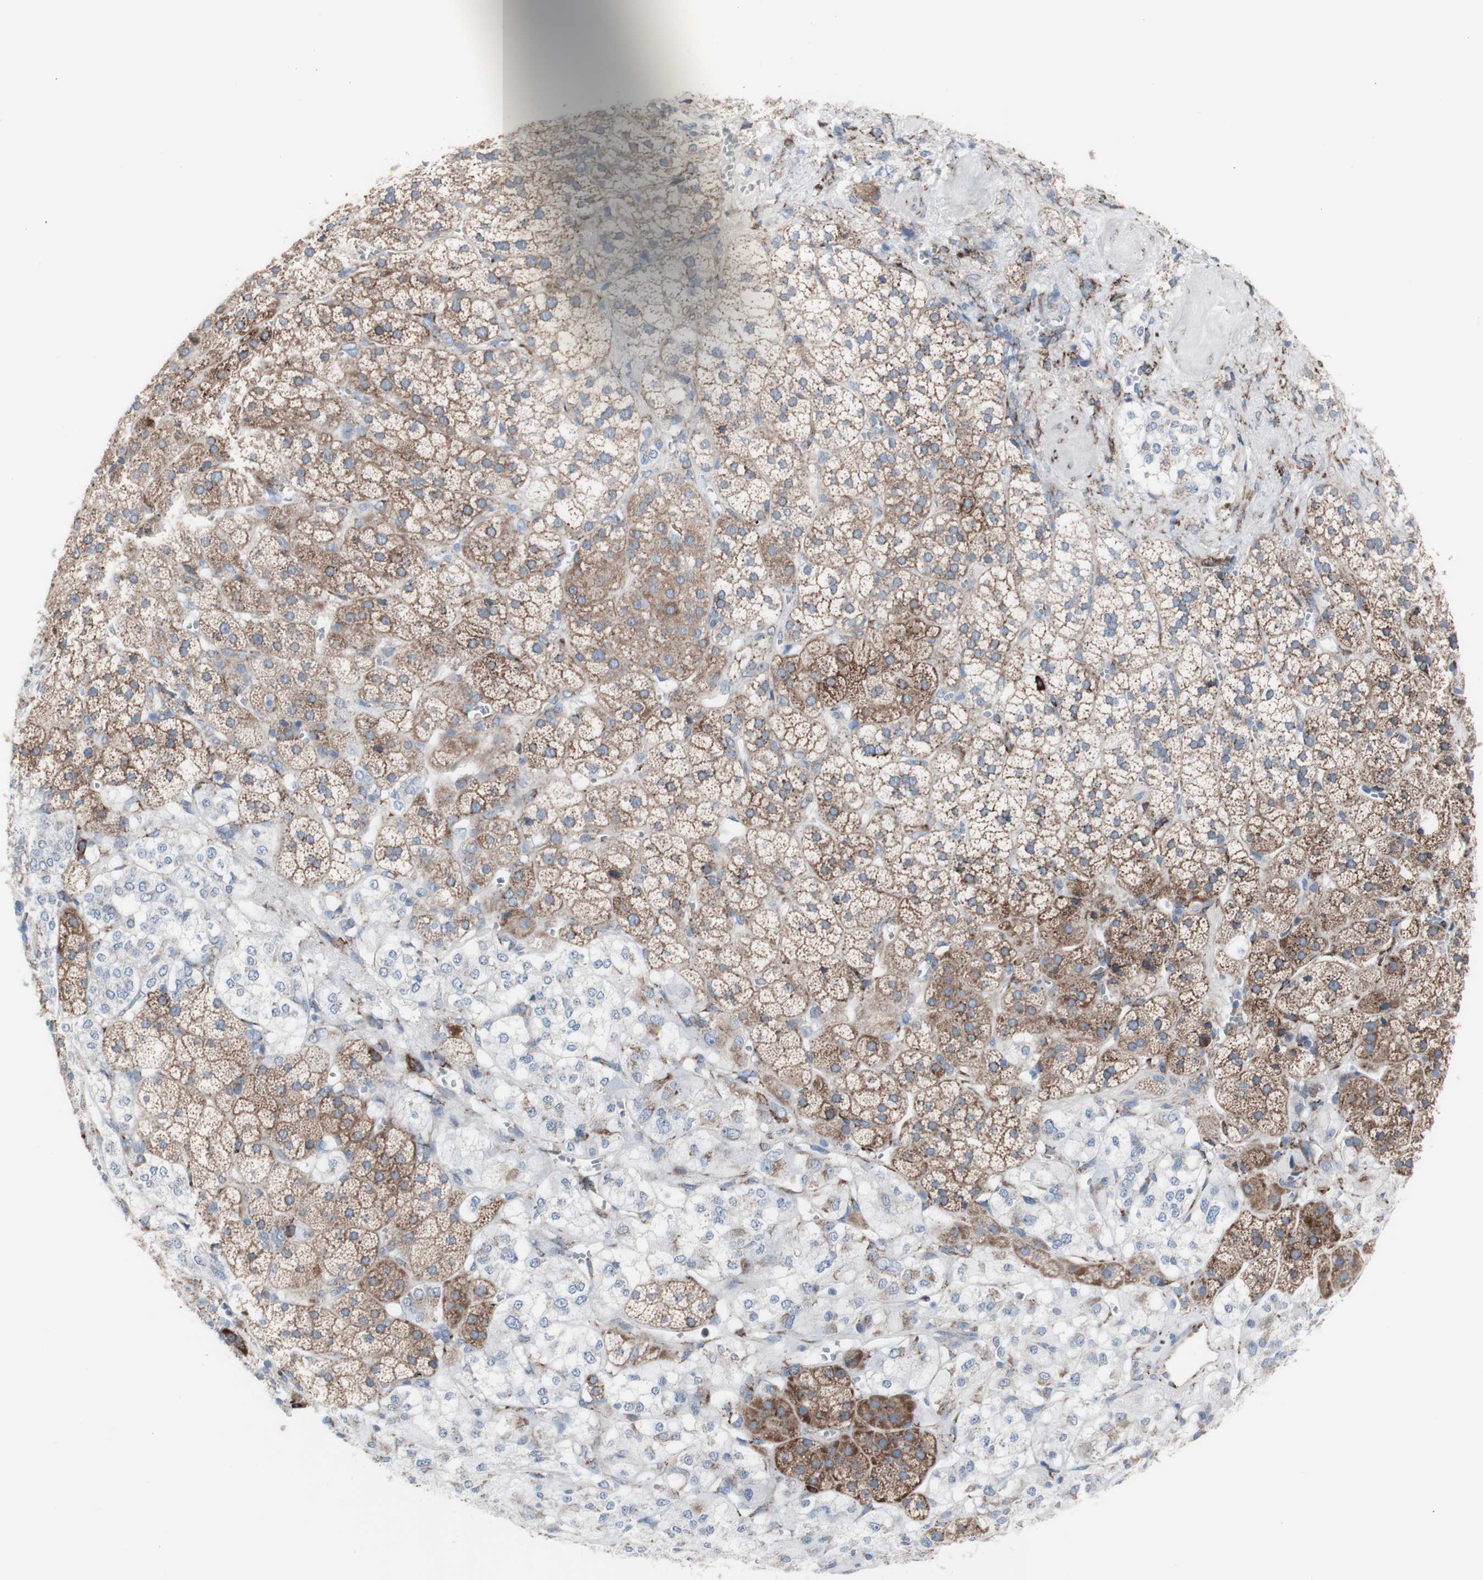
{"staining": {"intensity": "moderate", "quantity": "25%-75%", "location": "cytoplasmic/membranous"}, "tissue": "adrenal gland", "cell_type": "Glandular cells", "image_type": "normal", "snomed": [{"axis": "morphology", "description": "Normal tissue, NOS"}, {"axis": "topography", "description": "Adrenal gland"}], "caption": "DAB immunohistochemical staining of unremarkable adrenal gland shows moderate cytoplasmic/membranous protein expression in about 25%-75% of glandular cells. (DAB (3,3'-diaminobenzidine) IHC, brown staining for protein, blue staining for nuclei).", "gene": "AGPAT5", "patient": {"sex": "male", "age": 56}}